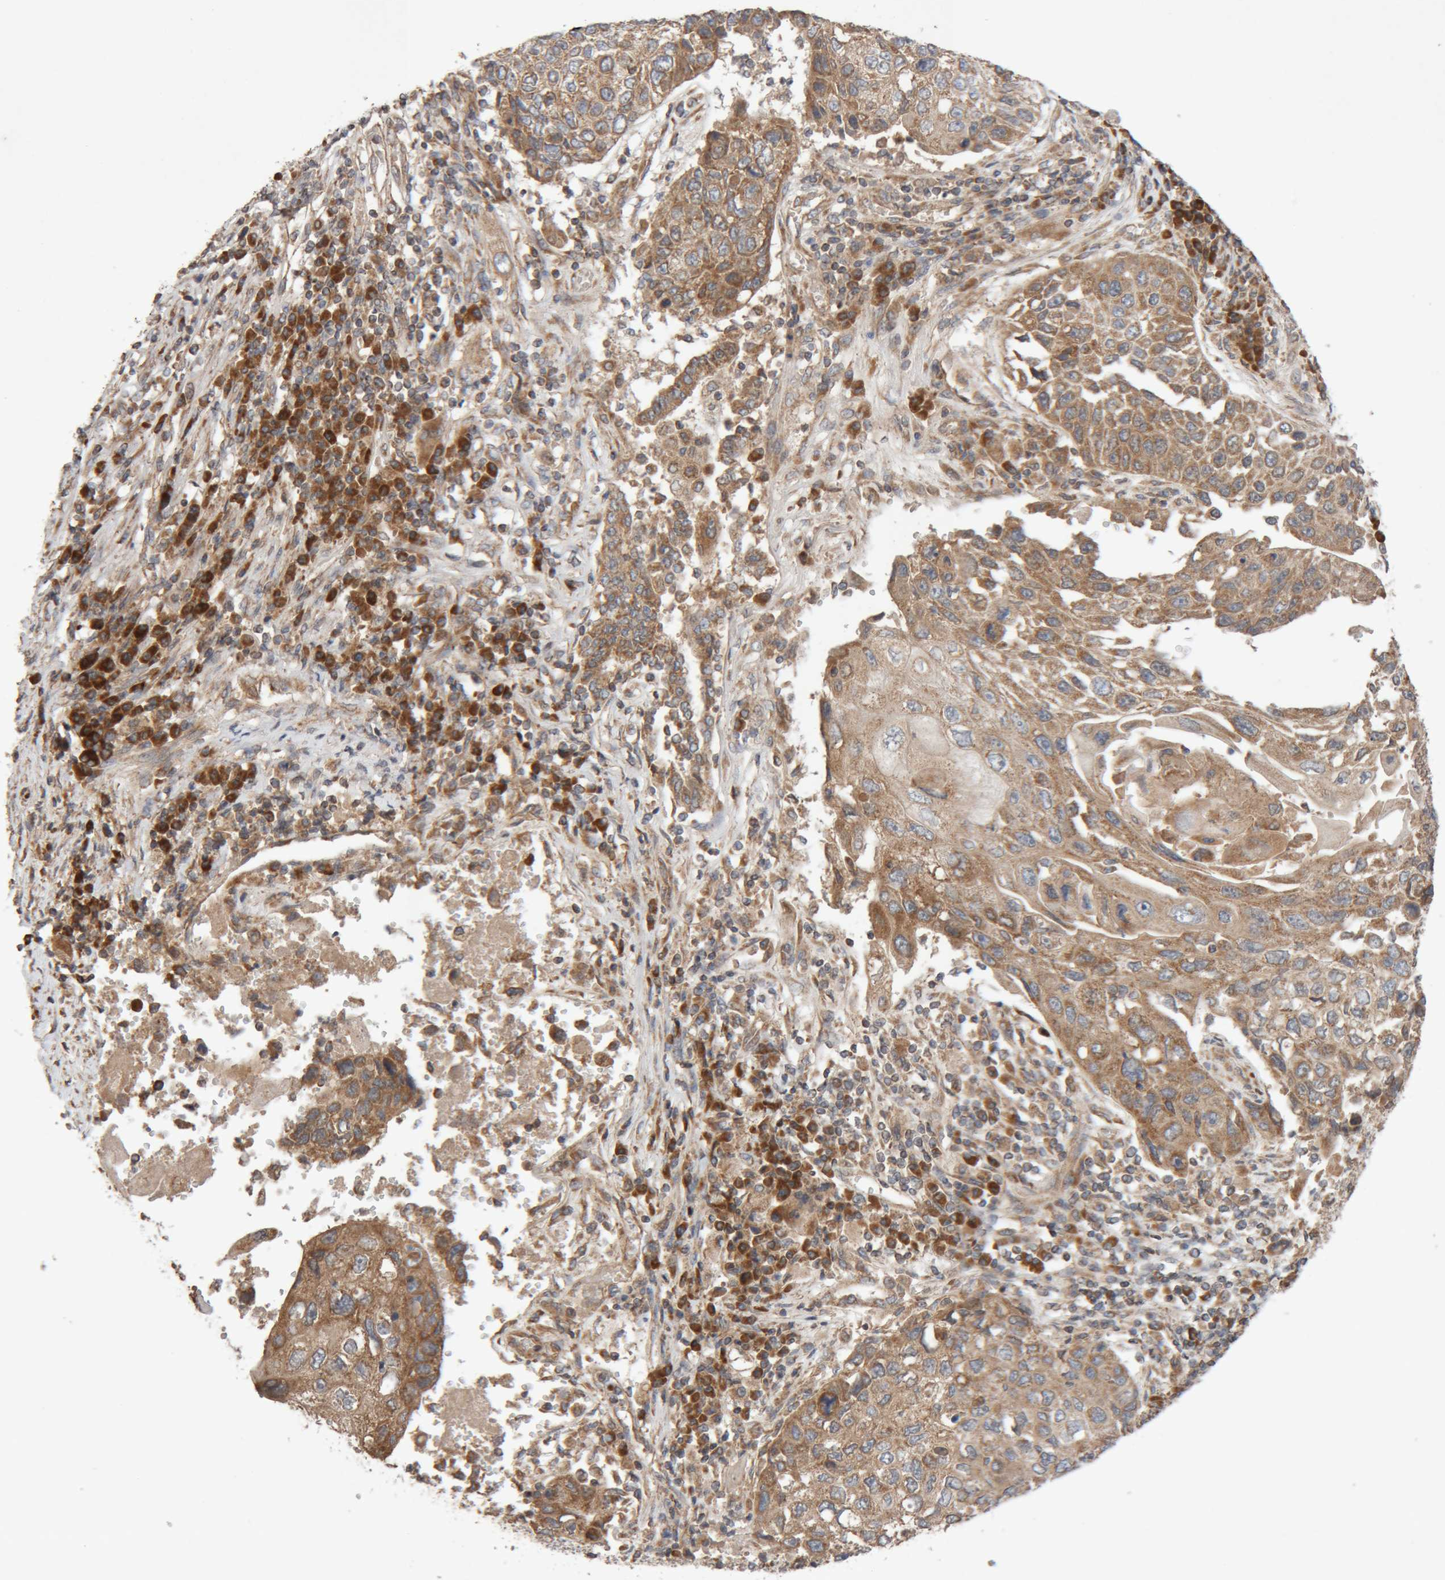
{"staining": {"intensity": "moderate", "quantity": ">75%", "location": "cytoplasmic/membranous"}, "tissue": "lung cancer", "cell_type": "Tumor cells", "image_type": "cancer", "snomed": [{"axis": "morphology", "description": "Squamous cell carcinoma, NOS"}, {"axis": "topography", "description": "Lung"}], "caption": "About >75% of tumor cells in human squamous cell carcinoma (lung) exhibit moderate cytoplasmic/membranous protein positivity as visualized by brown immunohistochemical staining.", "gene": "KIF21B", "patient": {"sex": "male", "age": 61}}